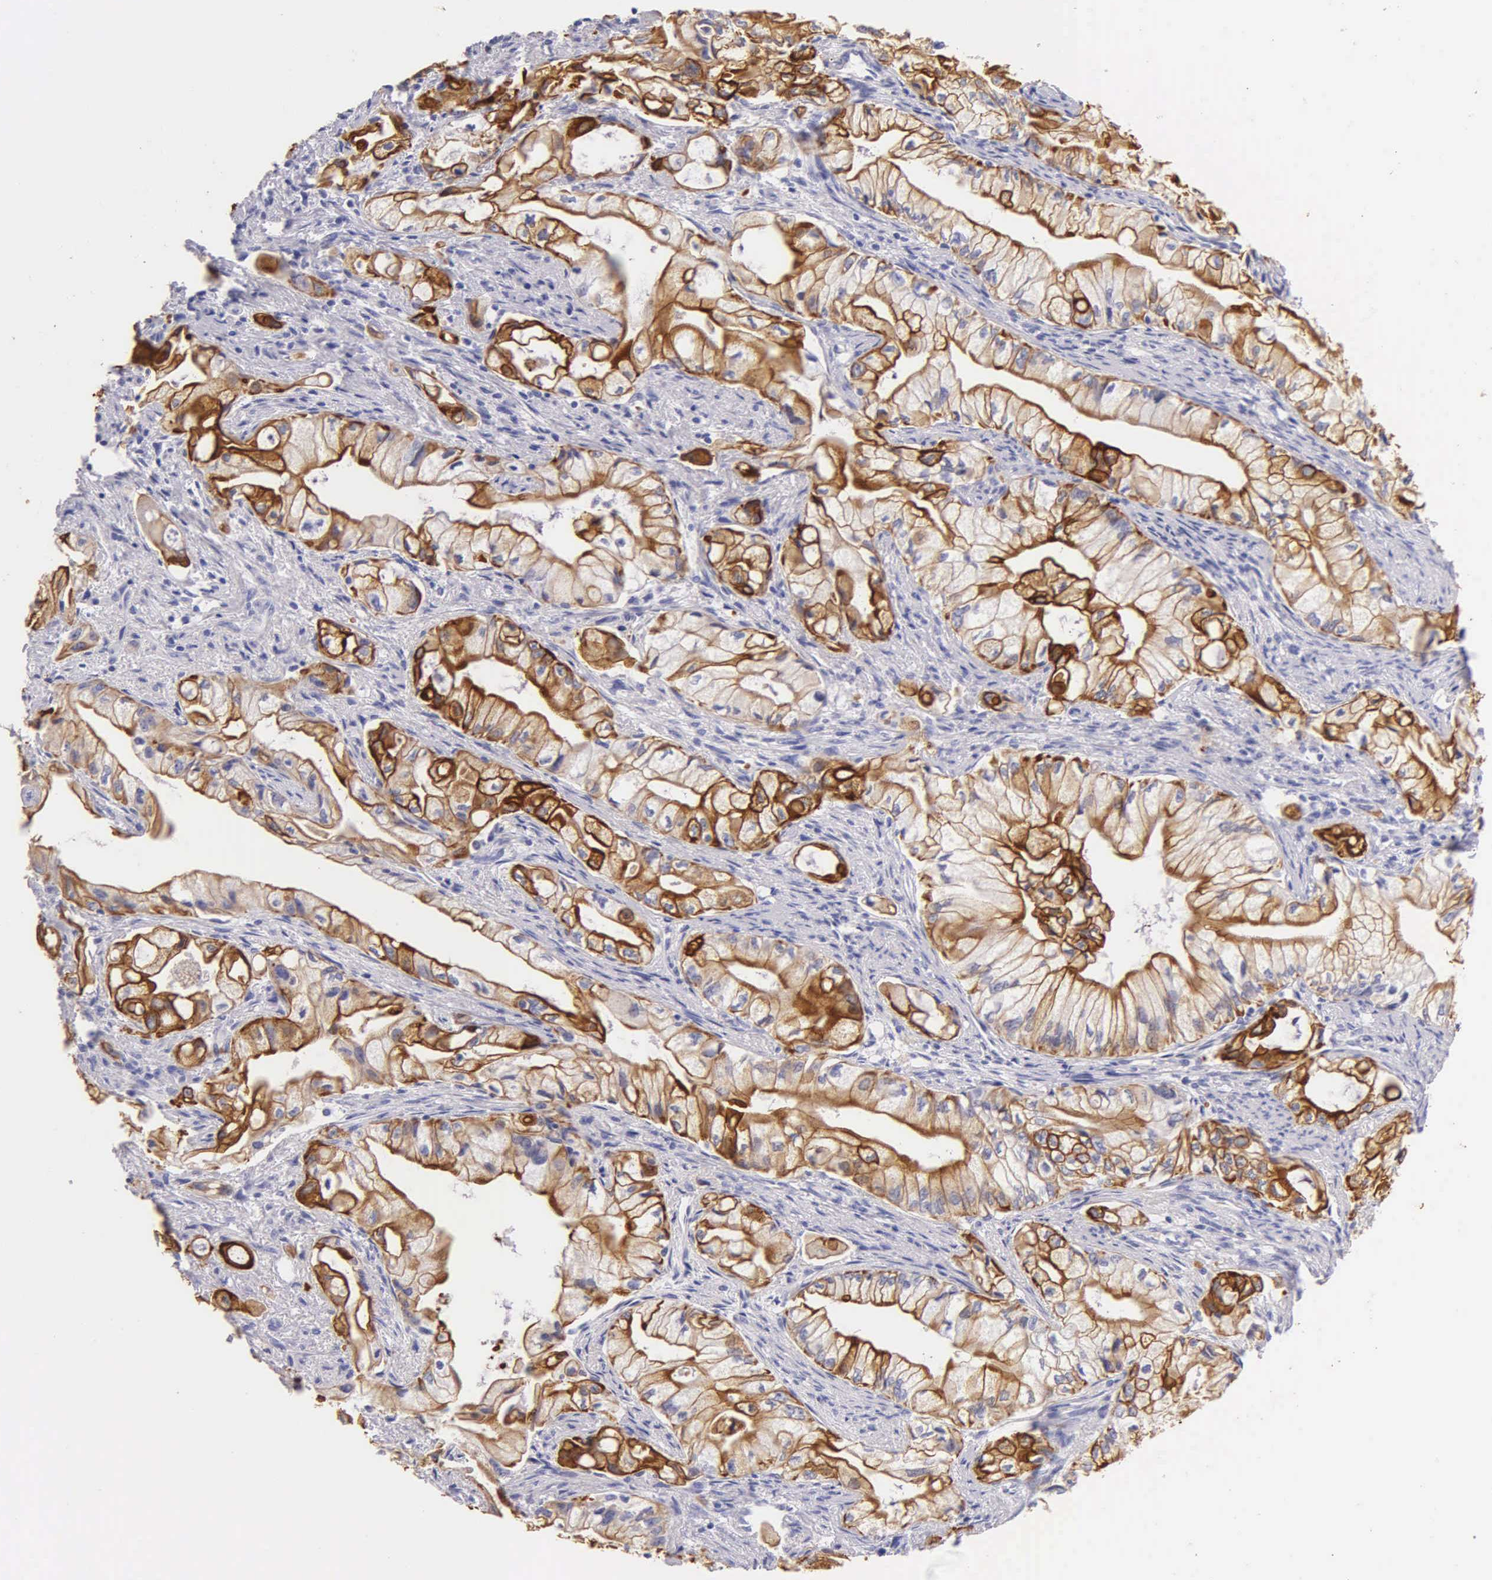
{"staining": {"intensity": "moderate", "quantity": ">75%", "location": "cytoplasmic/membranous"}, "tissue": "pancreatic cancer", "cell_type": "Tumor cells", "image_type": "cancer", "snomed": [{"axis": "morphology", "description": "Adenocarcinoma, NOS"}, {"axis": "topography", "description": "Pancreas"}], "caption": "Moderate cytoplasmic/membranous protein expression is present in about >75% of tumor cells in pancreatic adenocarcinoma. The staining is performed using DAB (3,3'-diaminobenzidine) brown chromogen to label protein expression. The nuclei are counter-stained blue using hematoxylin.", "gene": "KRT17", "patient": {"sex": "male", "age": 79}}